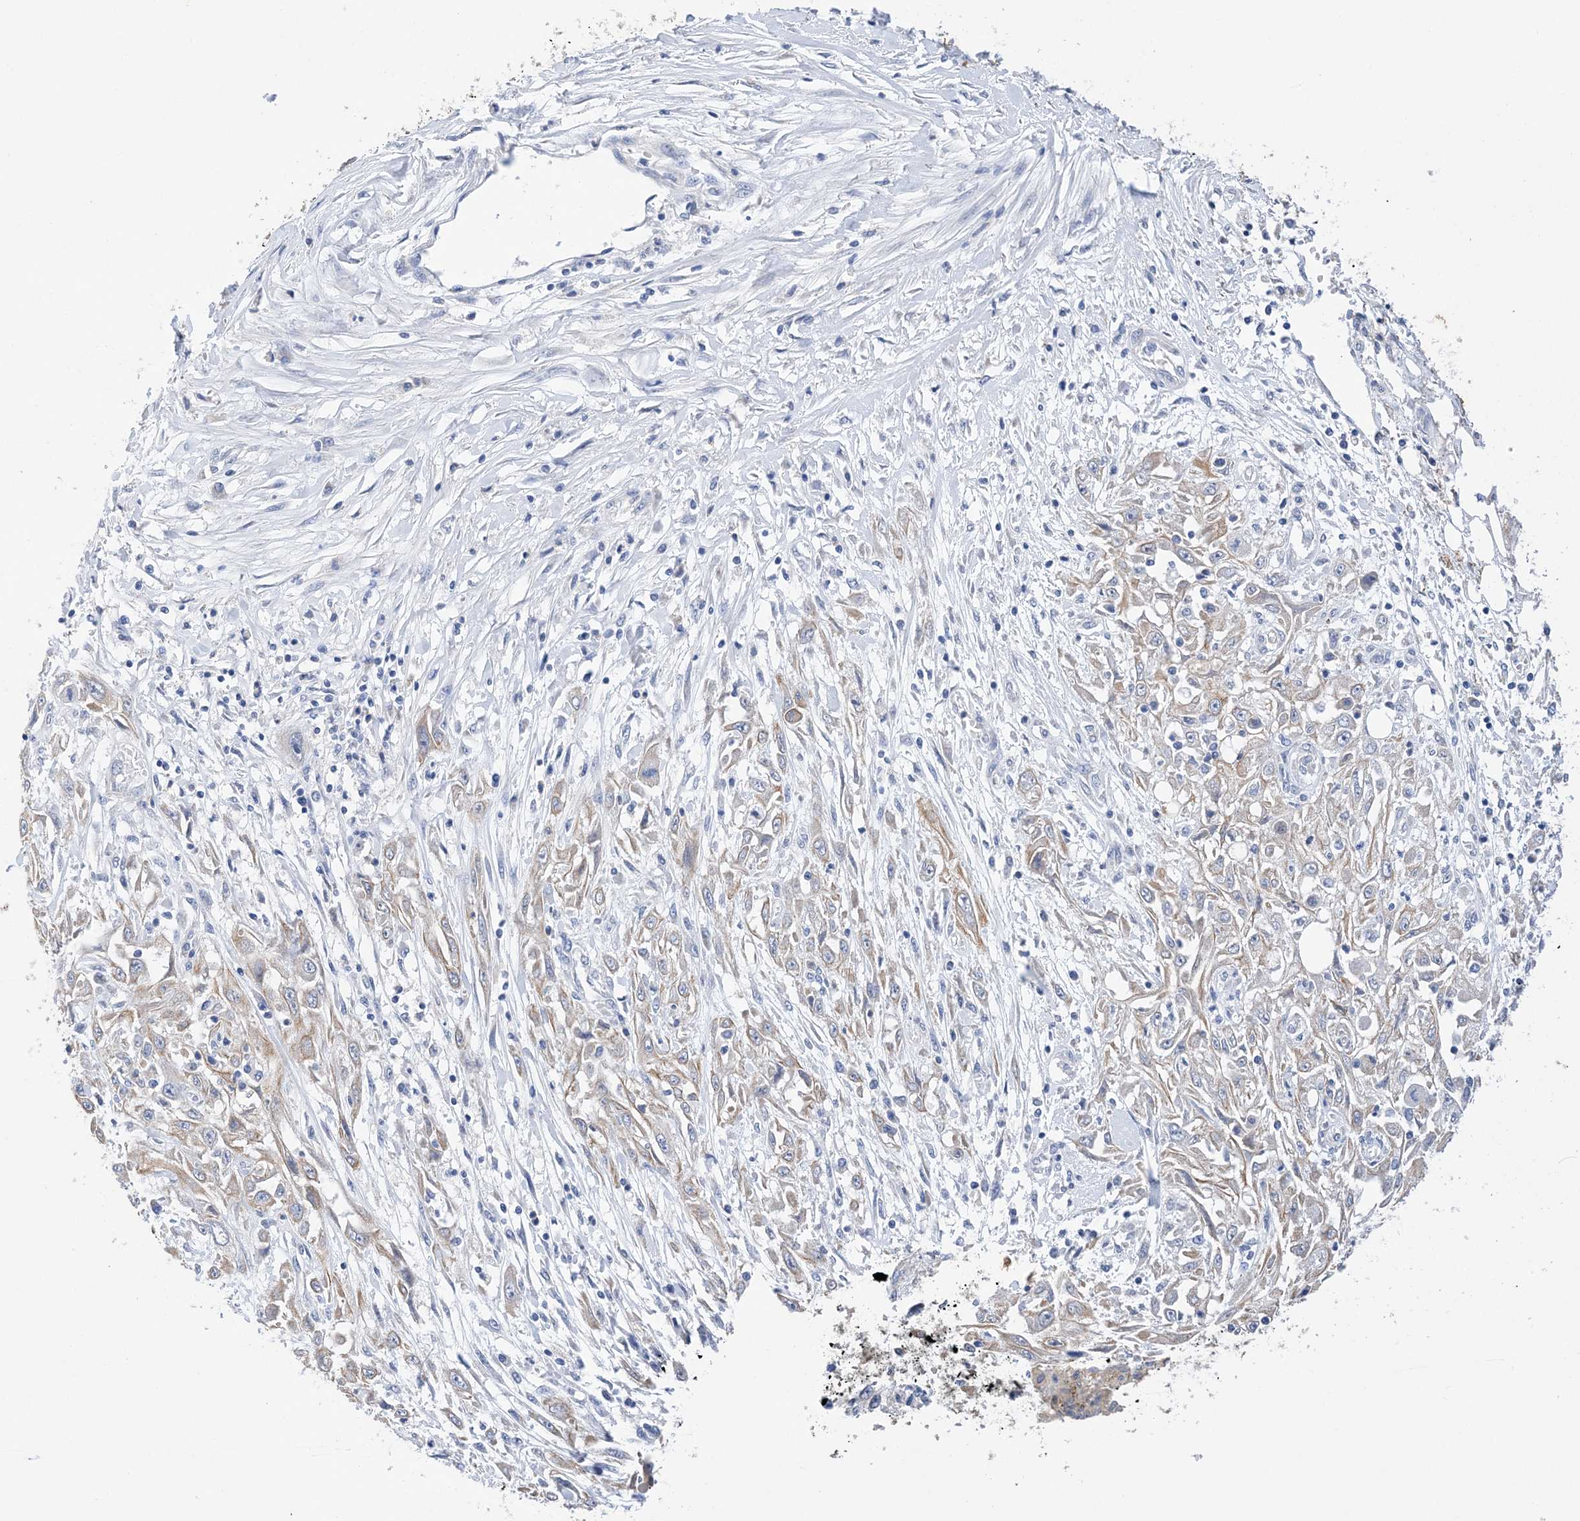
{"staining": {"intensity": "moderate", "quantity": ">75%", "location": "cytoplasmic/membranous"}, "tissue": "skin cancer", "cell_type": "Tumor cells", "image_type": "cancer", "snomed": [{"axis": "morphology", "description": "Squamous cell carcinoma, NOS"}, {"axis": "morphology", "description": "Squamous cell carcinoma, metastatic, NOS"}, {"axis": "topography", "description": "Skin"}, {"axis": "topography", "description": "Lymph node"}], "caption": "Protein analysis of skin metastatic squamous cell carcinoma tissue exhibits moderate cytoplasmic/membranous staining in approximately >75% of tumor cells.", "gene": "PLK4", "patient": {"sex": "male", "age": 75}}